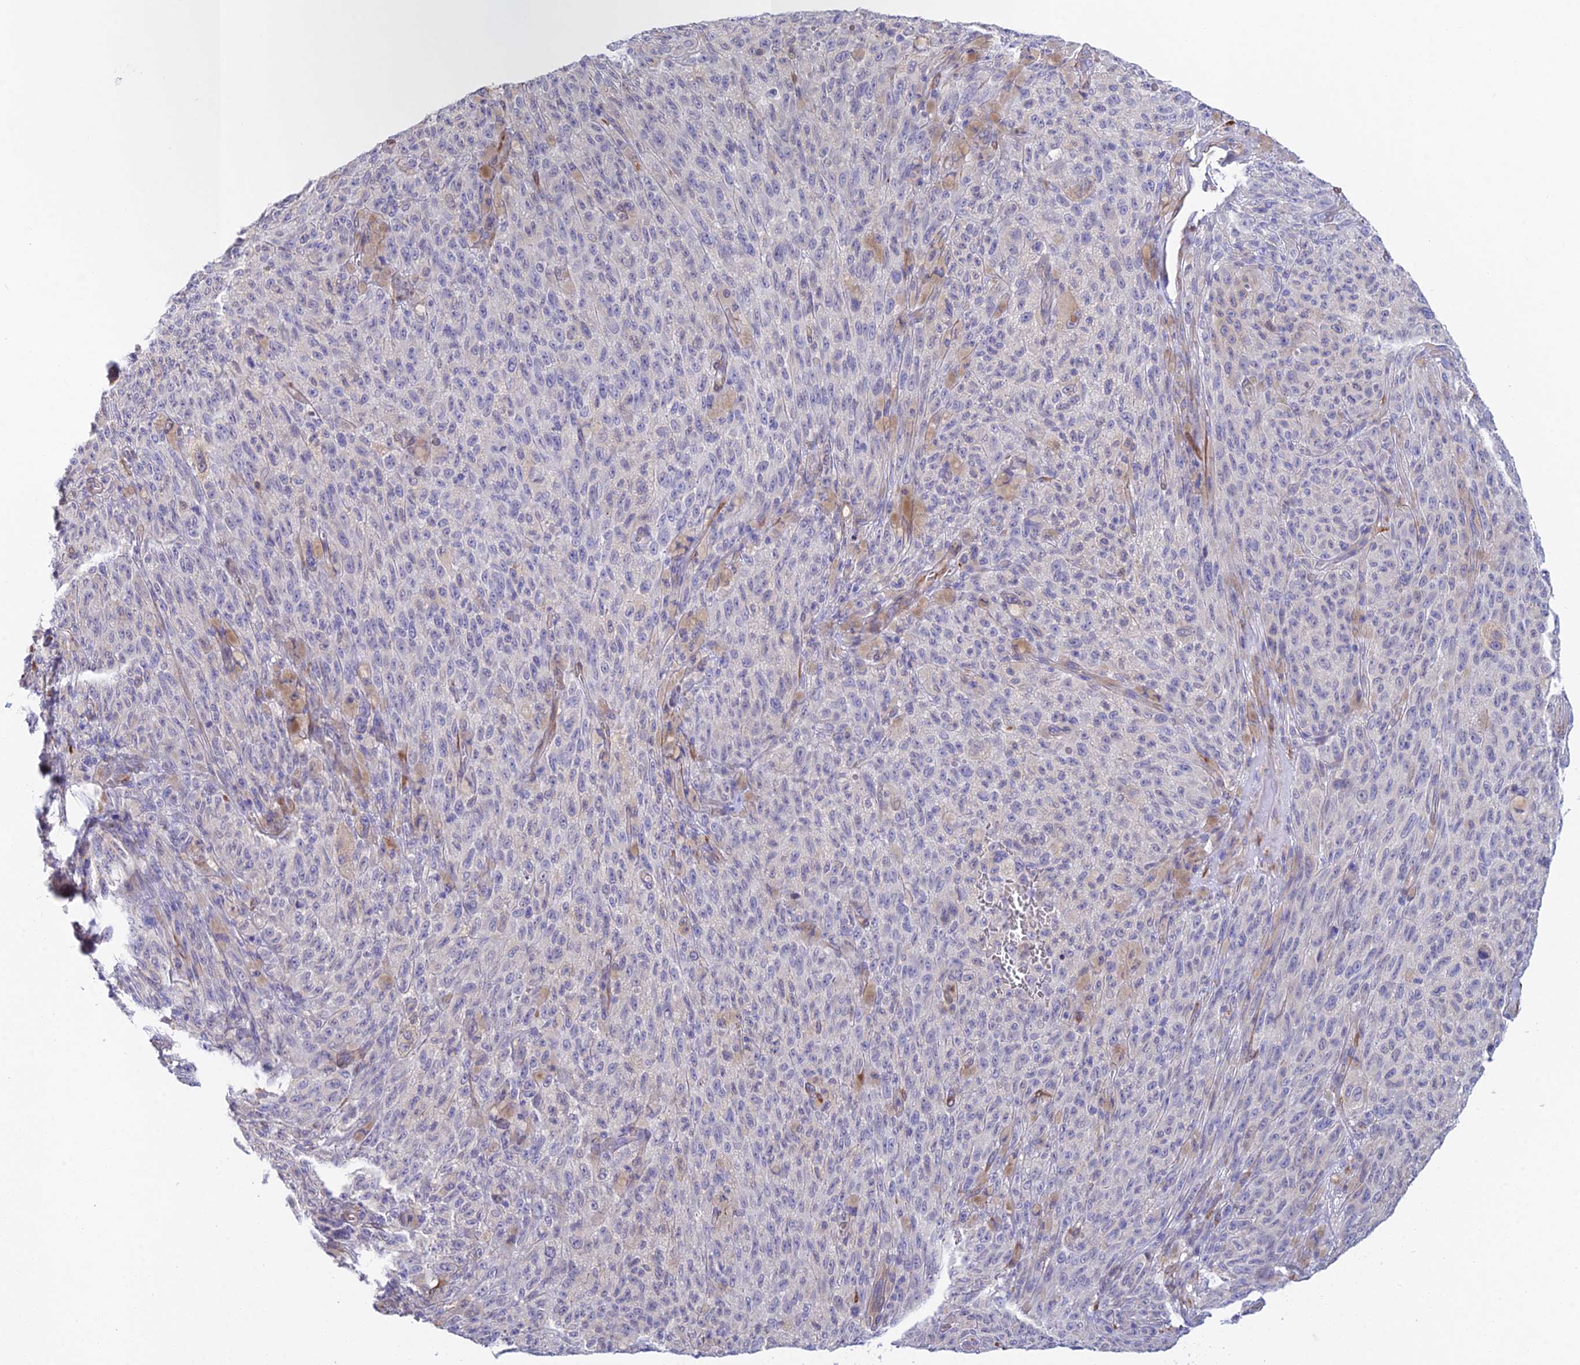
{"staining": {"intensity": "weak", "quantity": "<25%", "location": "cytoplasmic/membranous"}, "tissue": "melanoma", "cell_type": "Tumor cells", "image_type": "cancer", "snomed": [{"axis": "morphology", "description": "Malignant melanoma, NOS"}, {"axis": "topography", "description": "Skin"}], "caption": "Tumor cells are negative for protein expression in human melanoma.", "gene": "MXRA7", "patient": {"sex": "female", "age": 82}}